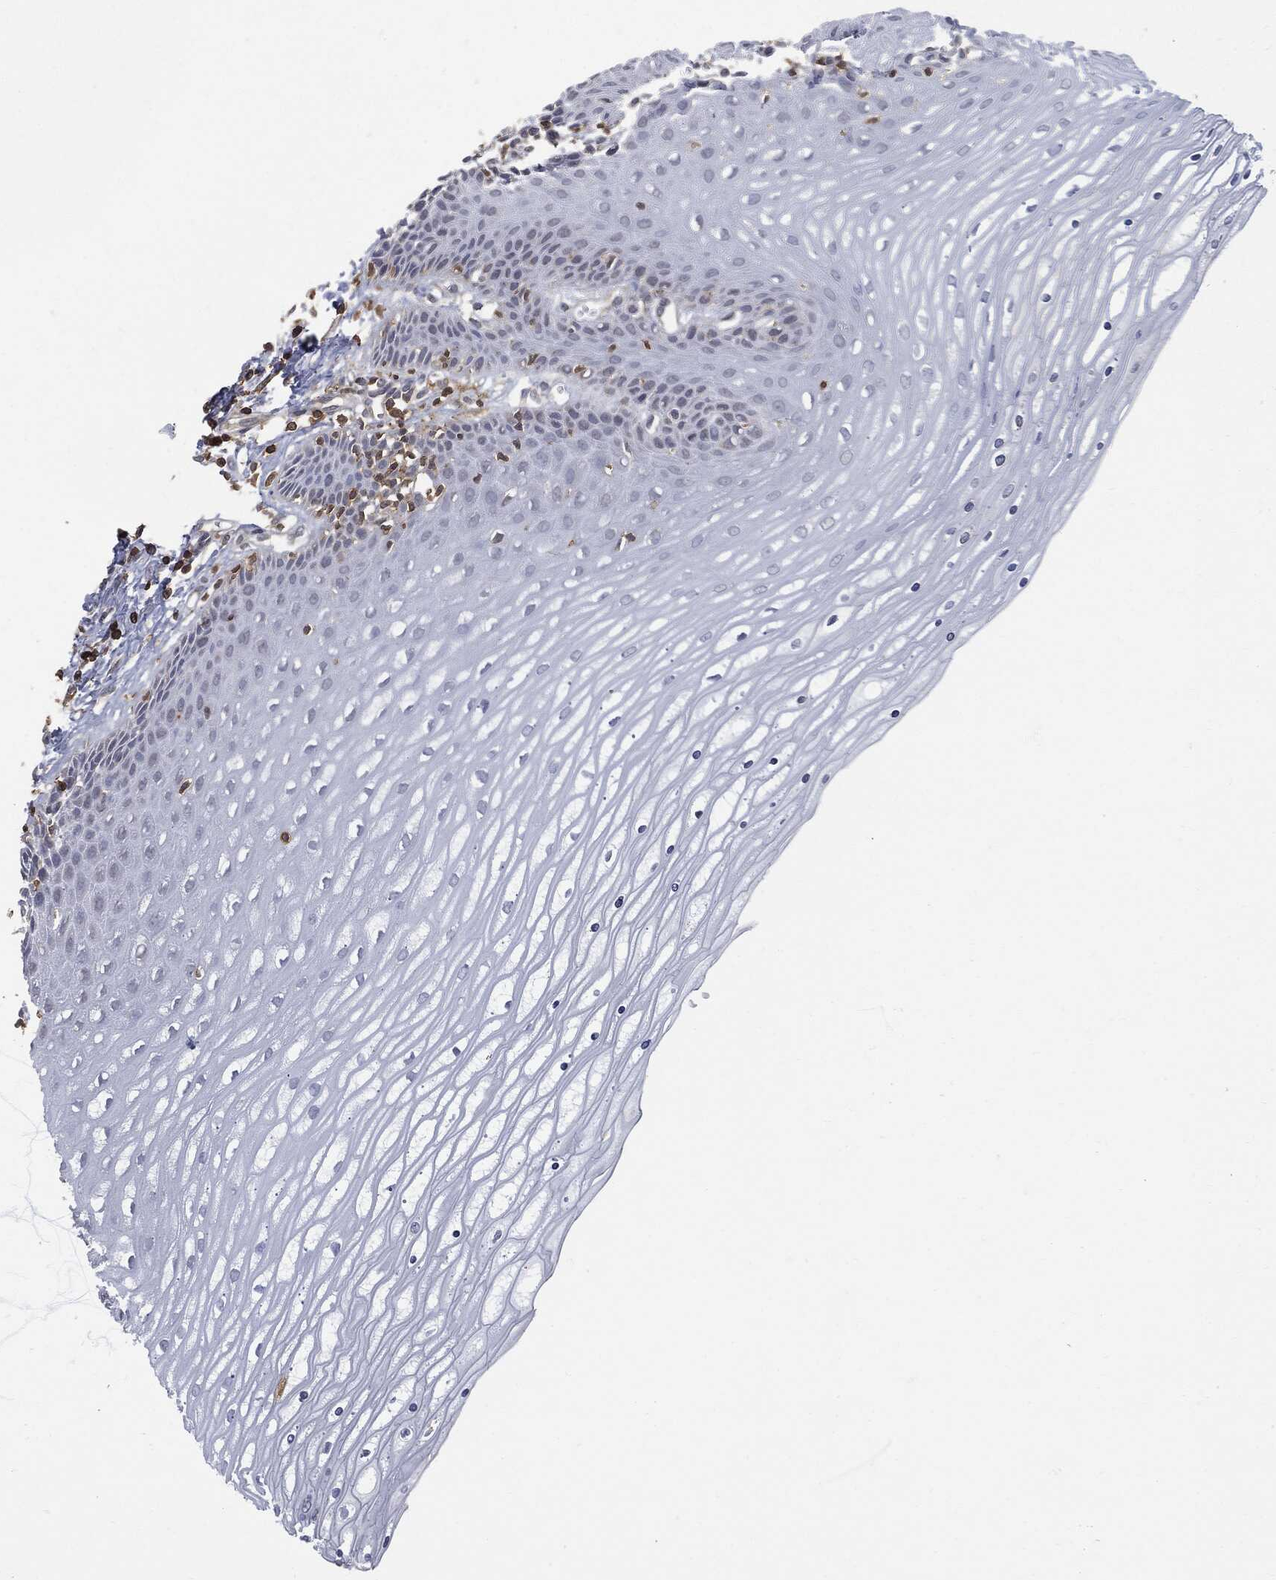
{"staining": {"intensity": "negative", "quantity": "none", "location": "none"}, "tissue": "cervix", "cell_type": "Glandular cells", "image_type": "normal", "snomed": [{"axis": "morphology", "description": "Normal tissue, NOS"}, {"axis": "topography", "description": "Cervix"}], "caption": "Cervix stained for a protein using immunohistochemistry exhibits no positivity glandular cells.", "gene": "PSMB10", "patient": {"sex": "female", "age": 35}}